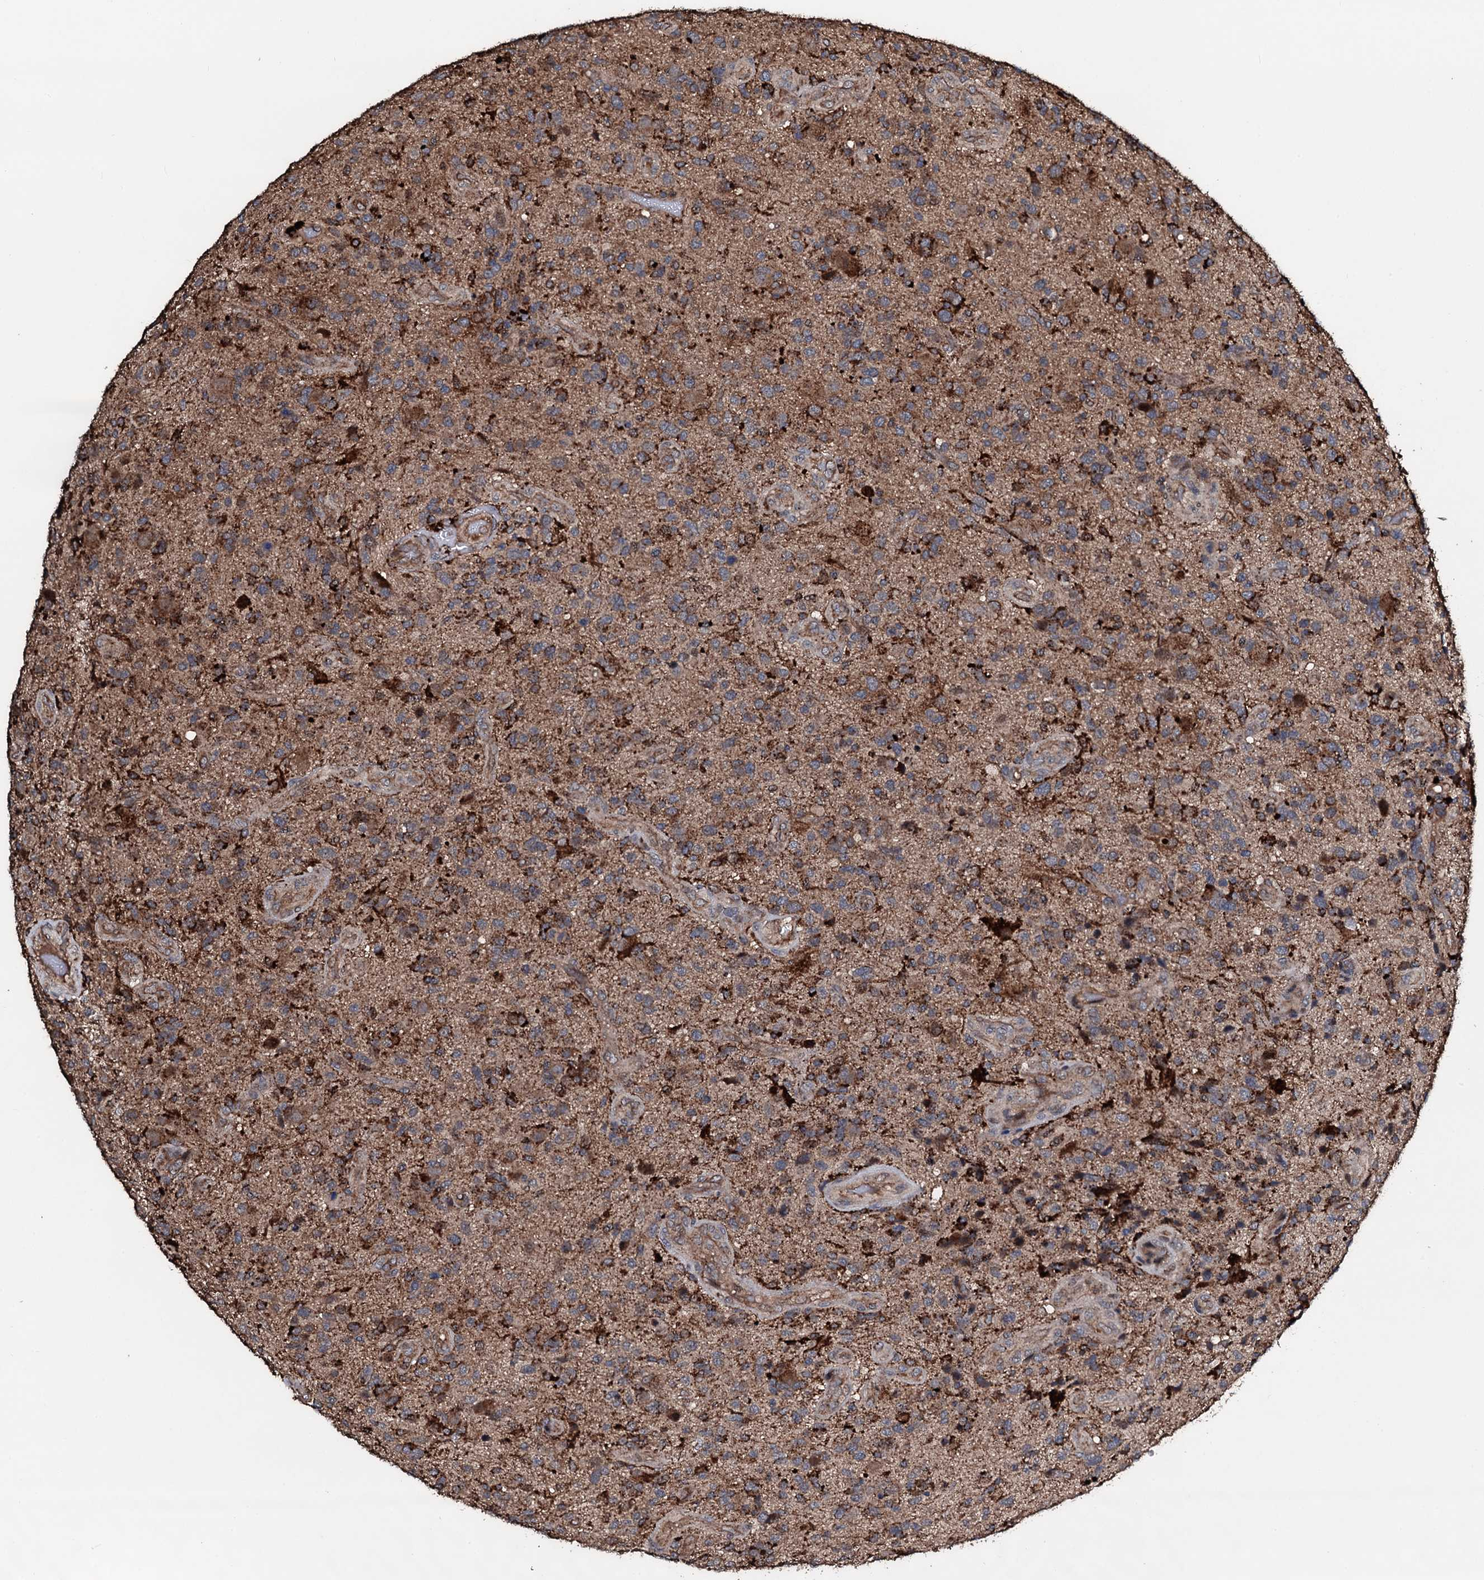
{"staining": {"intensity": "moderate", "quantity": "25%-75%", "location": "cytoplasmic/membranous"}, "tissue": "glioma", "cell_type": "Tumor cells", "image_type": "cancer", "snomed": [{"axis": "morphology", "description": "Glioma, malignant, High grade"}, {"axis": "topography", "description": "Brain"}], "caption": "Tumor cells reveal medium levels of moderate cytoplasmic/membranous staining in approximately 25%-75% of cells in glioma. The staining was performed using DAB (3,3'-diaminobenzidine) to visualize the protein expression in brown, while the nuclei were stained in blue with hematoxylin (Magnification: 20x).", "gene": "TPGS2", "patient": {"sex": "male", "age": 47}}